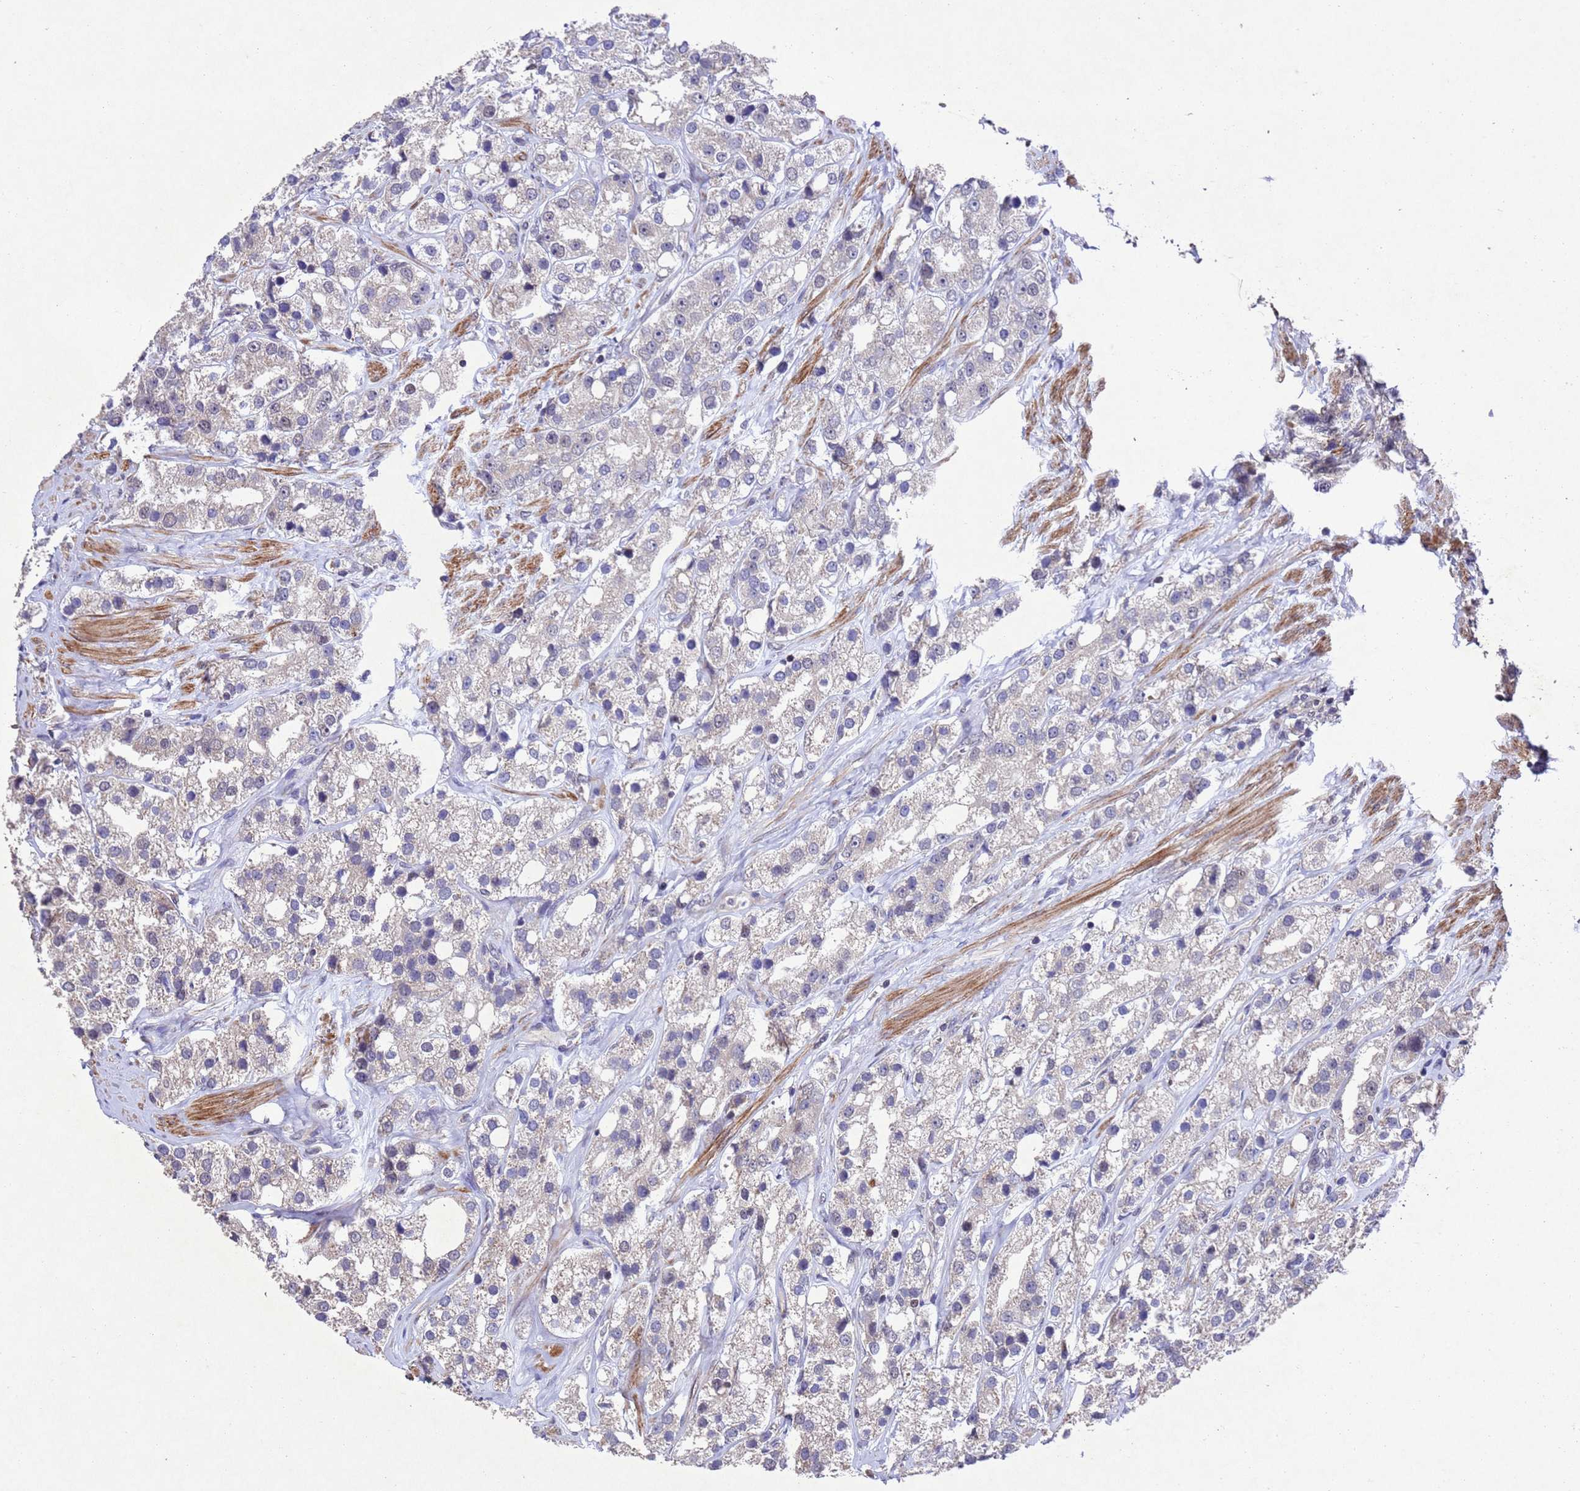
{"staining": {"intensity": "weak", "quantity": "<25%", "location": "cytoplasmic/membranous"}, "tissue": "prostate cancer", "cell_type": "Tumor cells", "image_type": "cancer", "snomed": [{"axis": "morphology", "description": "Adenocarcinoma, NOS"}, {"axis": "topography", "description": "Prostate"}], "caption": "Prostate cancer was stained to show a protein in brown. There is no significant staining in tumor cells.", "gene": "TBK1", "patient": {"sex": "male", "age": 79}}